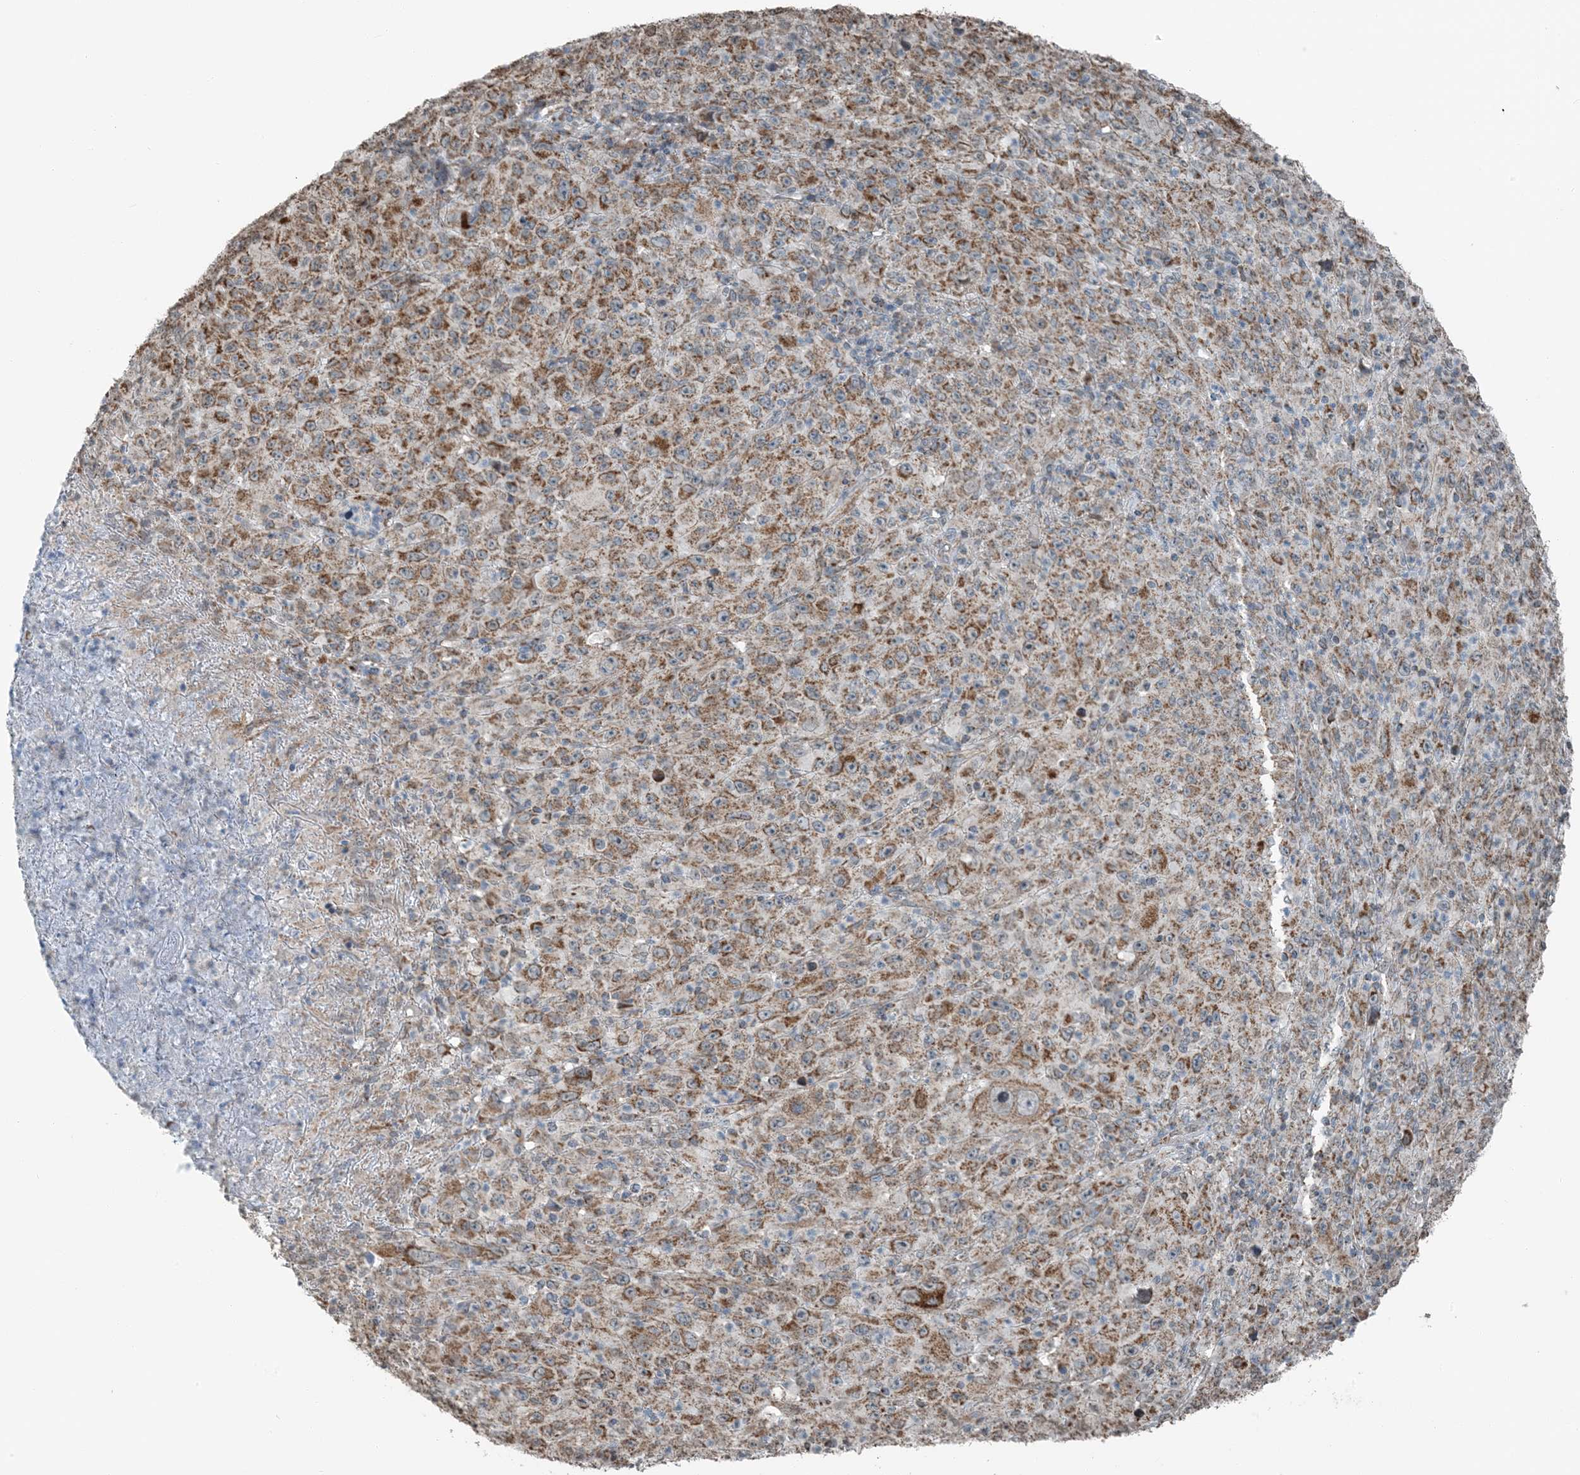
{"staining": {"intensity": "moderate", "quantity": "25%-75%", "location": "cytoplasmic/membranous"}, "tissue": "melanoma", "cell_type": "Tumor cells", "image_type": "cancer", "snomed": [{"axis": "morphology", "description": "Malignant melanoma, Metastatic site"}, {"axis": "topography", "description": "Skin"}], "caption": "A medium amount of moderate cytoplasmic/membranous positivity is present in approximately 25%-75% of tumor cells in melanoma tissue. The staining was performed using DAB, with brown indicating positive protein expression. Nuclei are stained blue with hematoxylin.", "gene": "PILRB", "patient": {"sex": "female", "age": 56}}